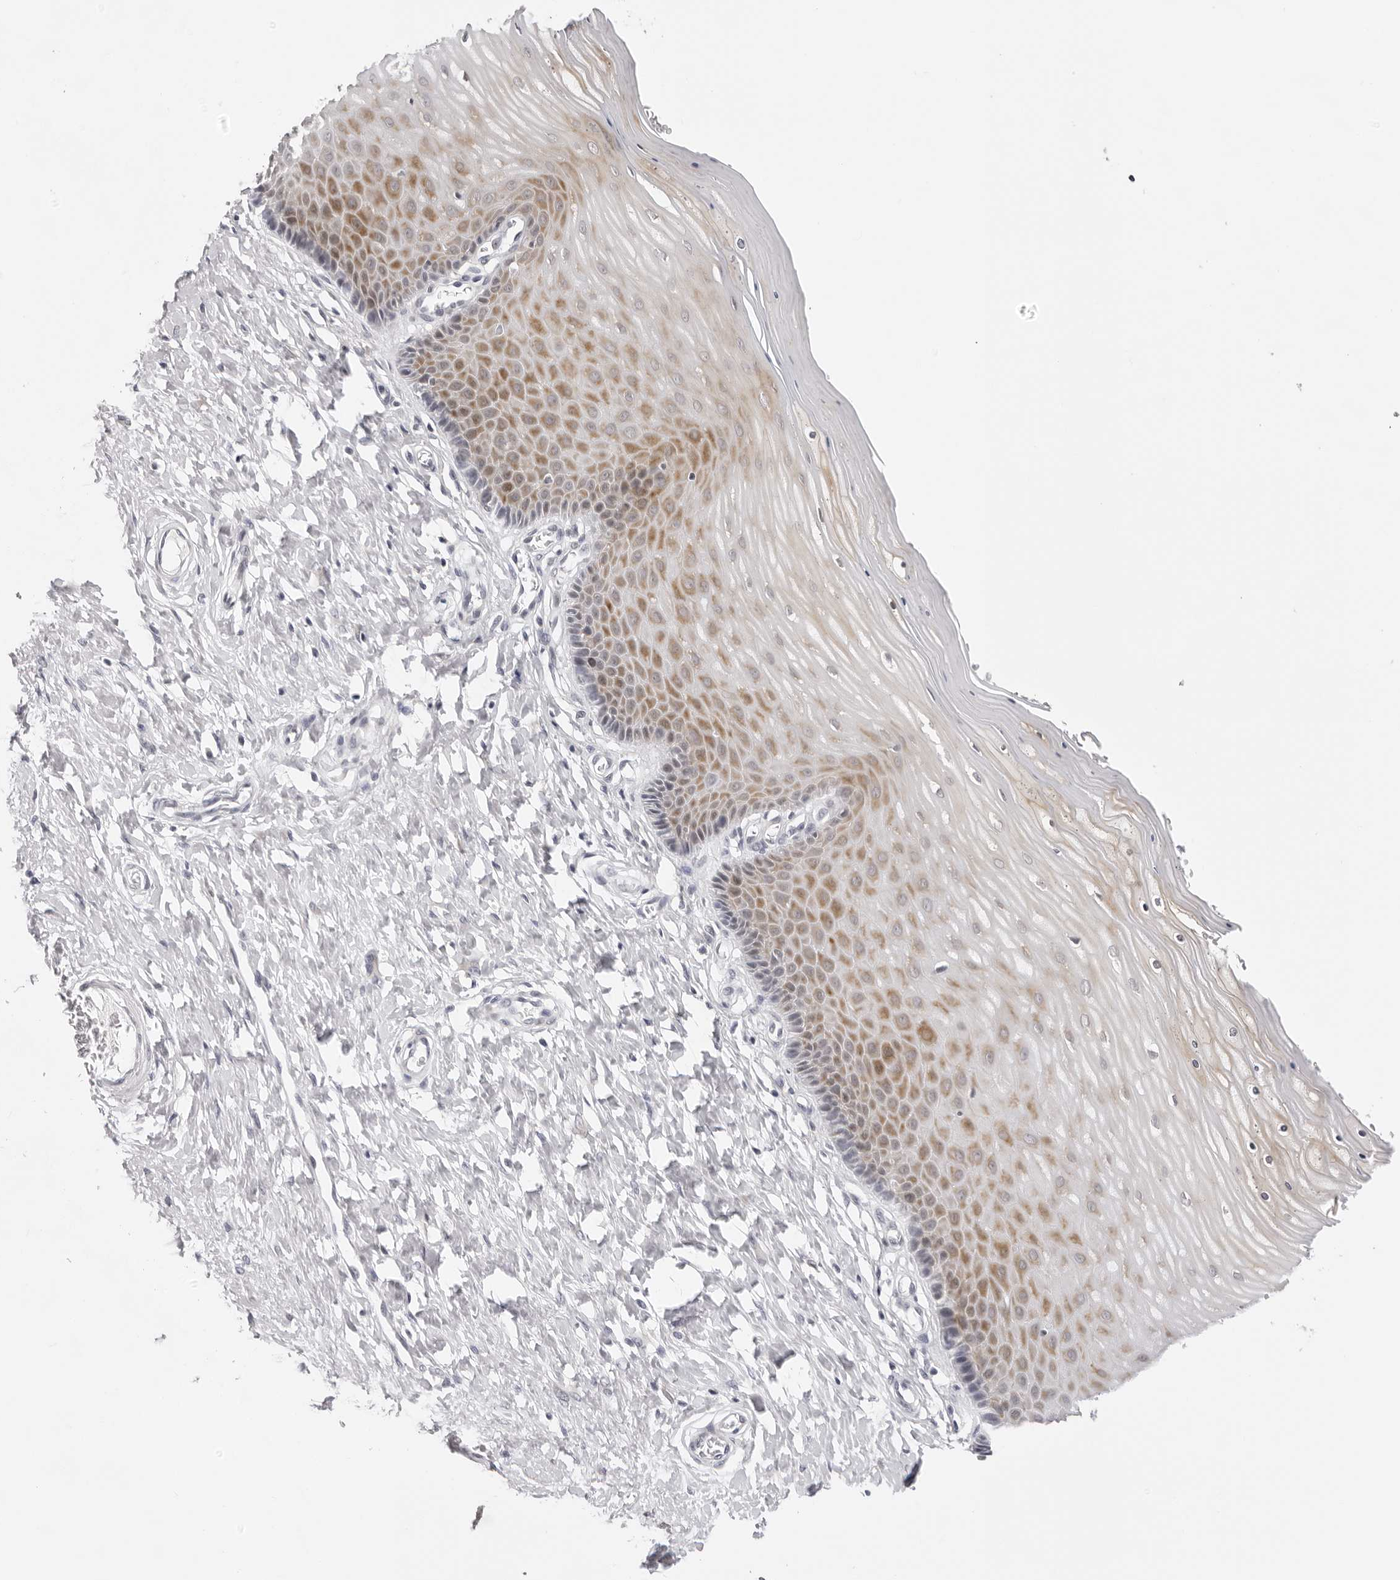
{"staining": {"intensity": "weak", "quantity": "25%-75%", "location": "cytoplasmic/membranous"}, "tissue": "cervix", "cell_type": "Glandular cells", "image_type": "normal", "snomed": [{"axis": "morphology", "description": "Normal tissue, NOS"}, {"axis": "topography", "description": "Cervix"}], "caption": "Immunohistochemical staining of benign cervix displays low levels of weak cytoplasmic/membranous staining in approximately 25%-75% of glandular cells. Ihc stains the protein in brown and the nuclei are stained blue.", "gene": "PRUNE1", "patient": {"sex": "female", "age": 55}}